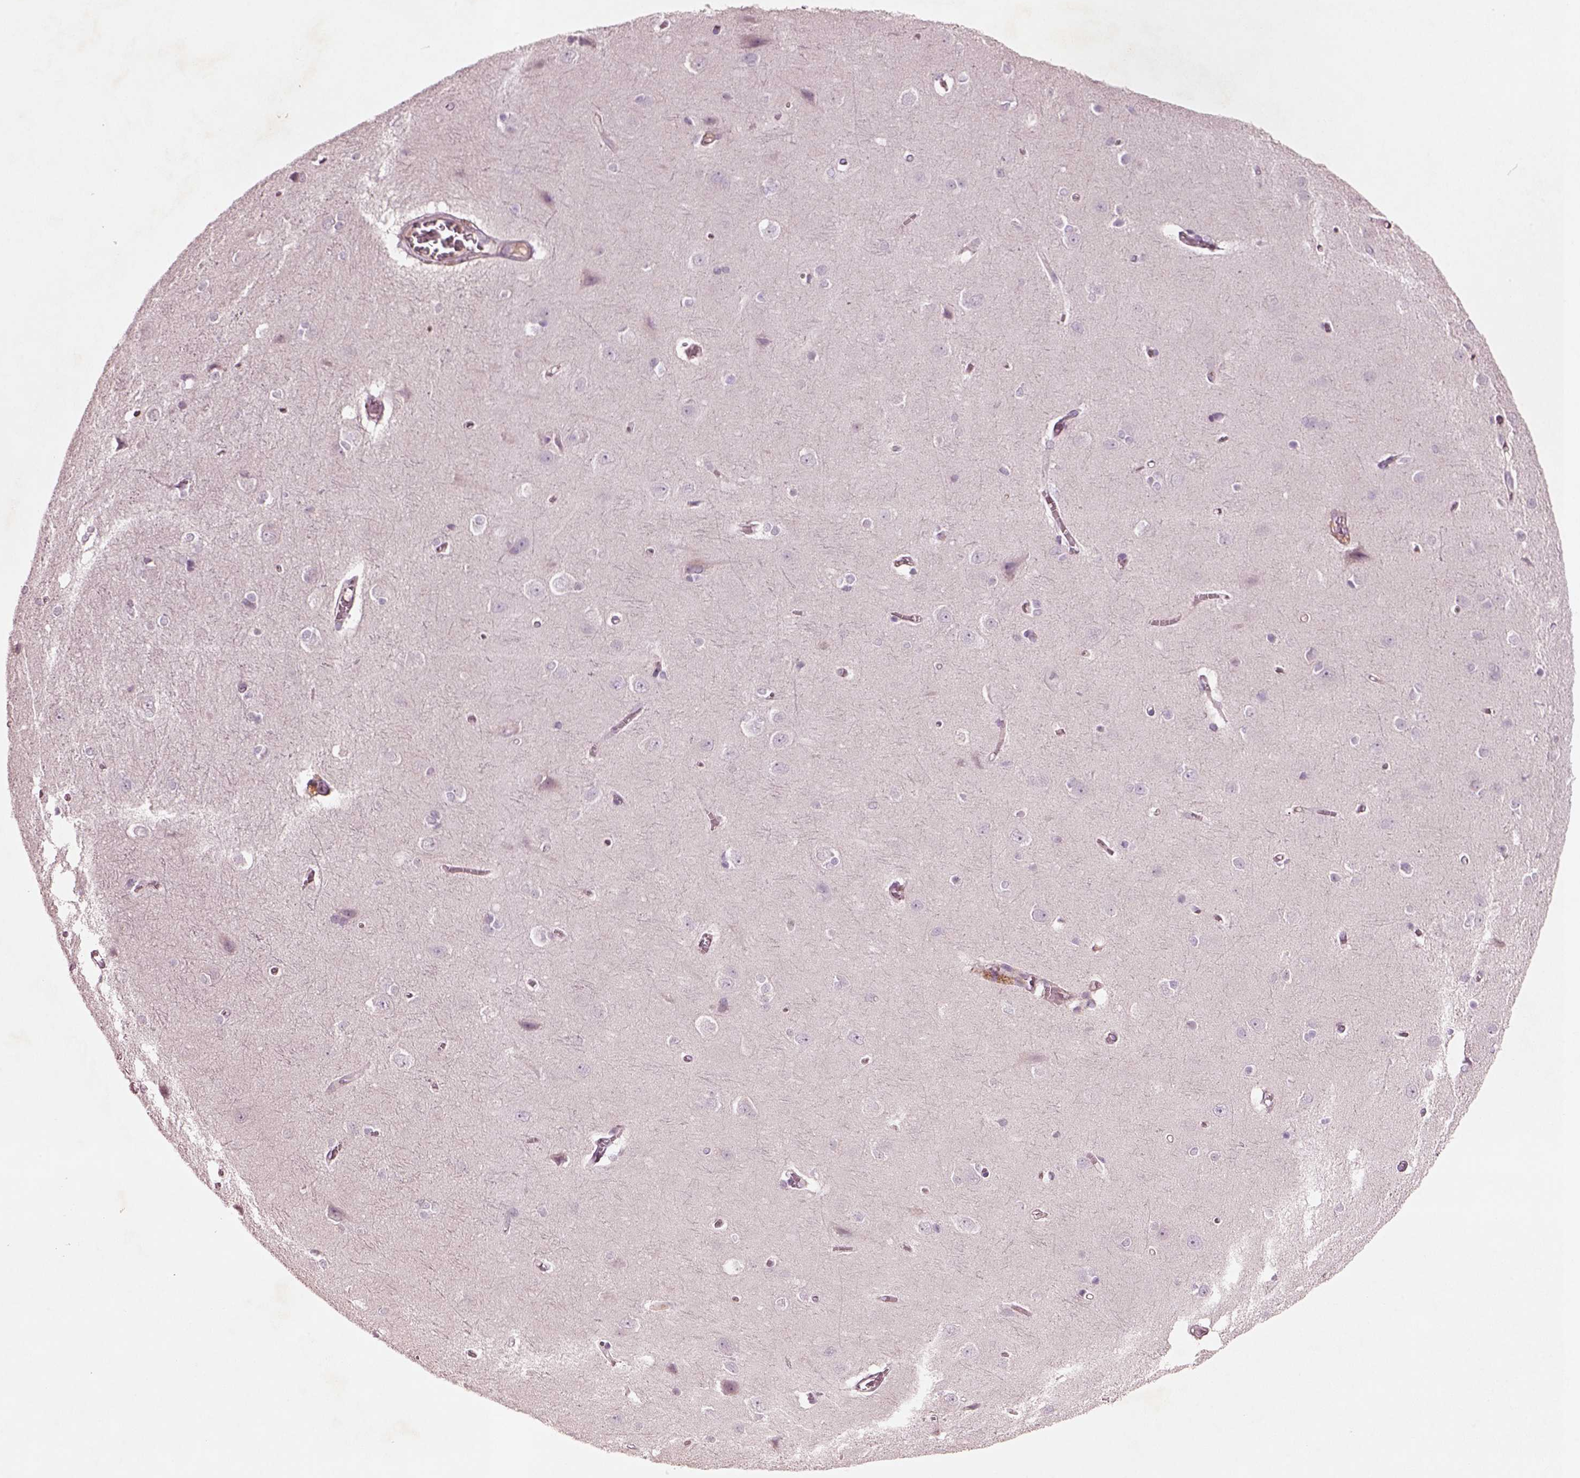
{"staining": {"intensity": "negative", "quantity": "none", "location": "none"}, "tissue": "cerebral cortex", "cell_type": "Endothelial cells", "image_type": "normal", "snomed": [{"axis": "morphology", "description": "Normal tissue, NOS"}, {"axis": "topography", "description": "Cerebral cortex"}], "caption": "This photomicrograph is of benign cerebral cortex stained with IHC to label a protein in brown with the nuclei are counter-stained blue. There is no positivity in endothelial cells.", "gene": "DUOXA2", "patient": {"sex": "male", "age": 37}}